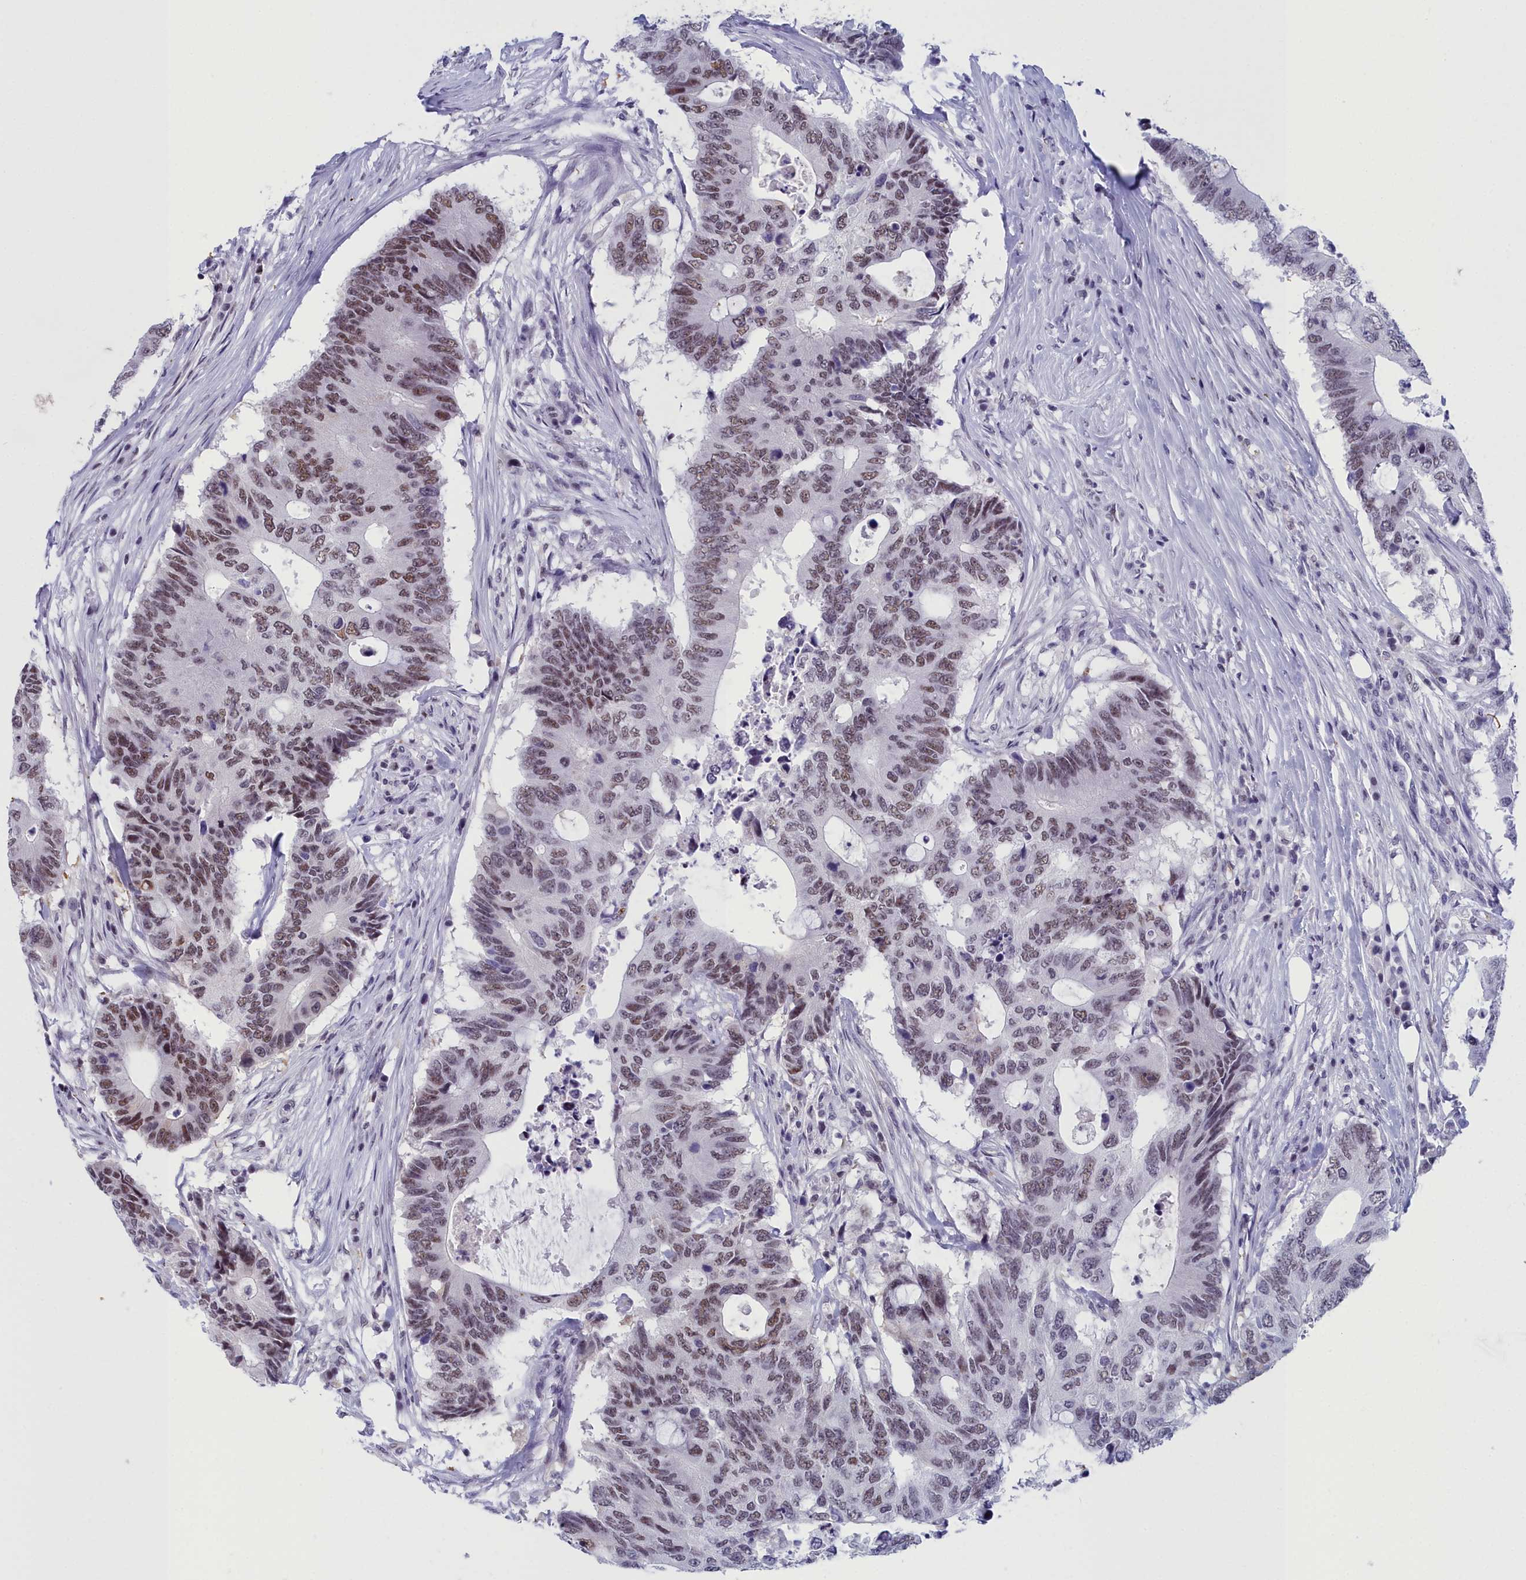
{"staining": {"intensity": "moderate", "quantity": "25%-75%", "location": "nuclear"}, "tissue": "colorectal cancer", "cell_type": "Tumor cells", "image_type": "cancer", "snomed": [{"axis": "morphology", "description": "Adenocarcinoma, NOS"}, {"axis": "topography", "description": "Colon"}], "caption": "An image of colorectal cancer stained for a protein exhibits moderate nuclear brown staining in tumor cells.", "gene": "CCDC97", "patient": {"sex": "male", "age": 71}}